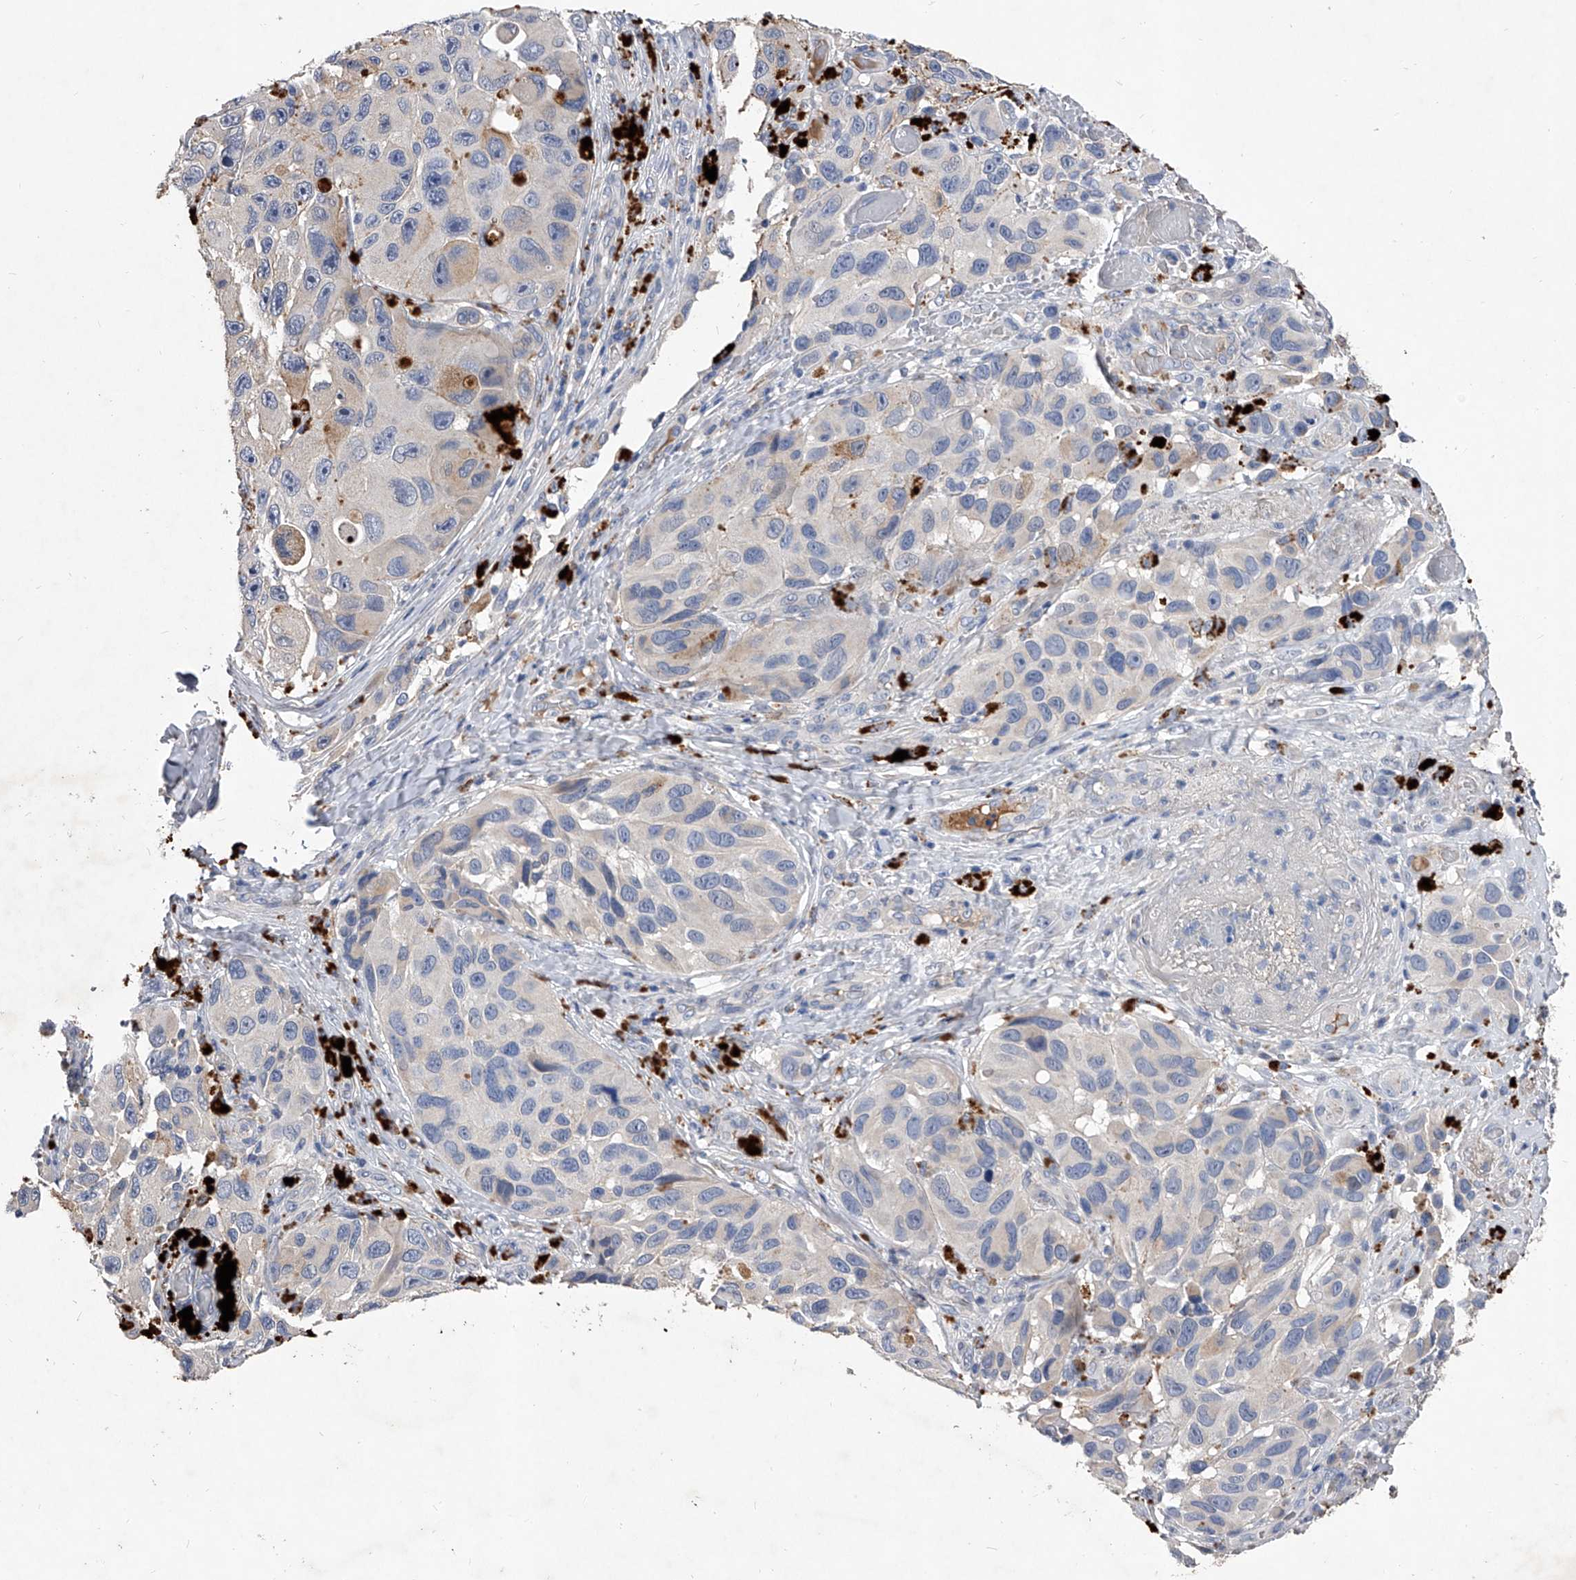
{"staining": {"intensity": "negative", "quantity": "none", "location": "none"}, "tissue": "melanoma", "cell_type": "Tumor cells", "image_type": "cancer", "snomed": [{"axis": "morphology", "description": "Malignant melanoma, NOS"}, {"axis": "topography", "description": "Skin"}], "caption": "This is a image of IHC staining of melanoma, which shows no expression in tumor cells.", "gene": "C5", "patient": {"sex": "female", "age": 73}}